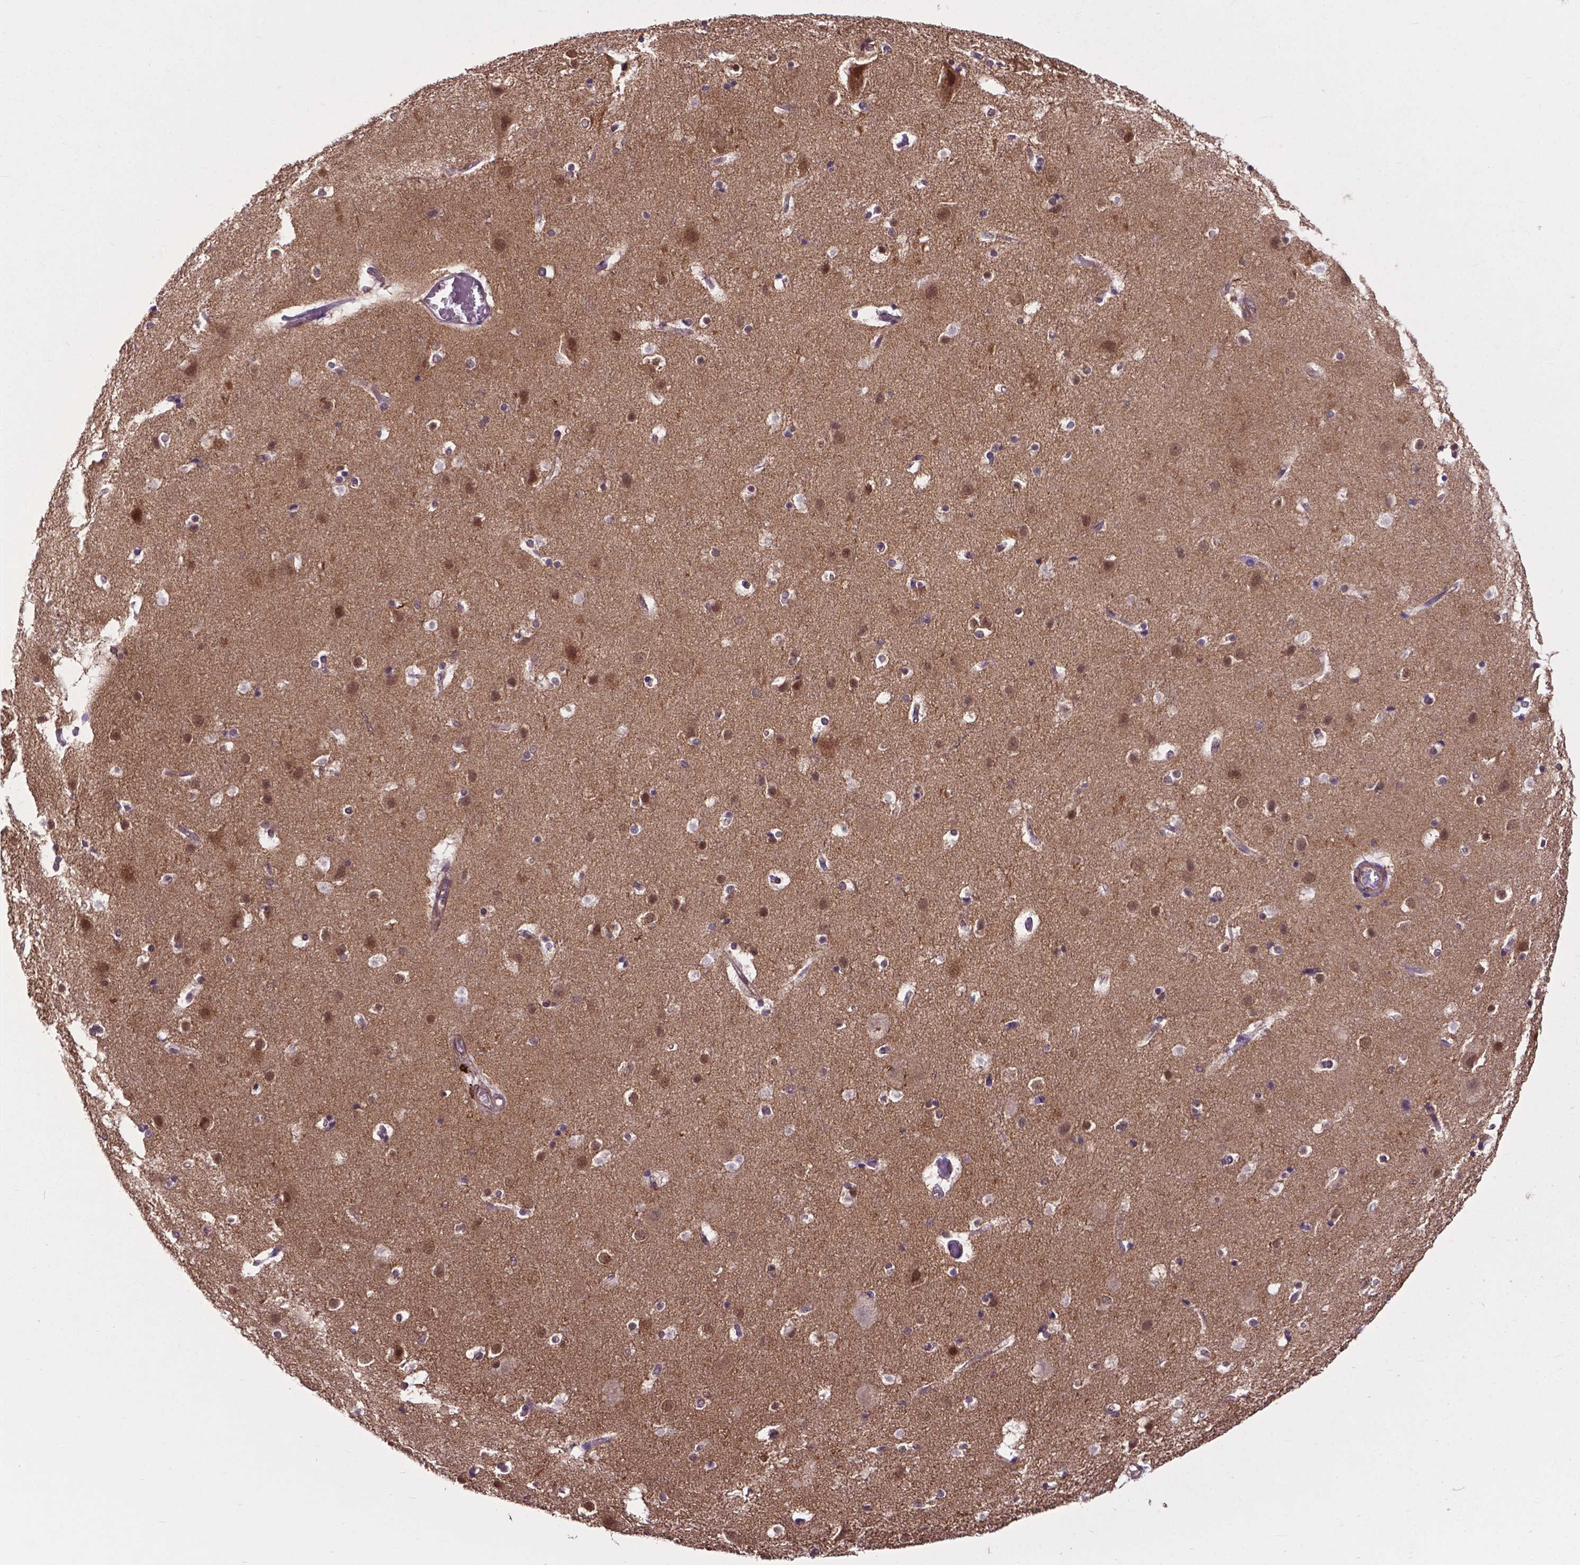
{"staining": {"intensity": "moderate", "quantity": "<25%", "location": "cytoplasmic/membranous"}, "tissue": "cerebral cortex", "cell_type": "Endothelial cells", "image_type": "normal", "snomed": [{"axis": "morphology", "description": "Normal tissue, NOS"}, {"axis": "topography", "description": "Cerebral cortex"}], "caption": "The micrograph shows a brown stain indicating the presence of a protein in the cytoplasmic/membranous of endothelial cells in cerebral cortex.", "gene": "OTUB1", "patient": {"sex": "female", "age": 52}}